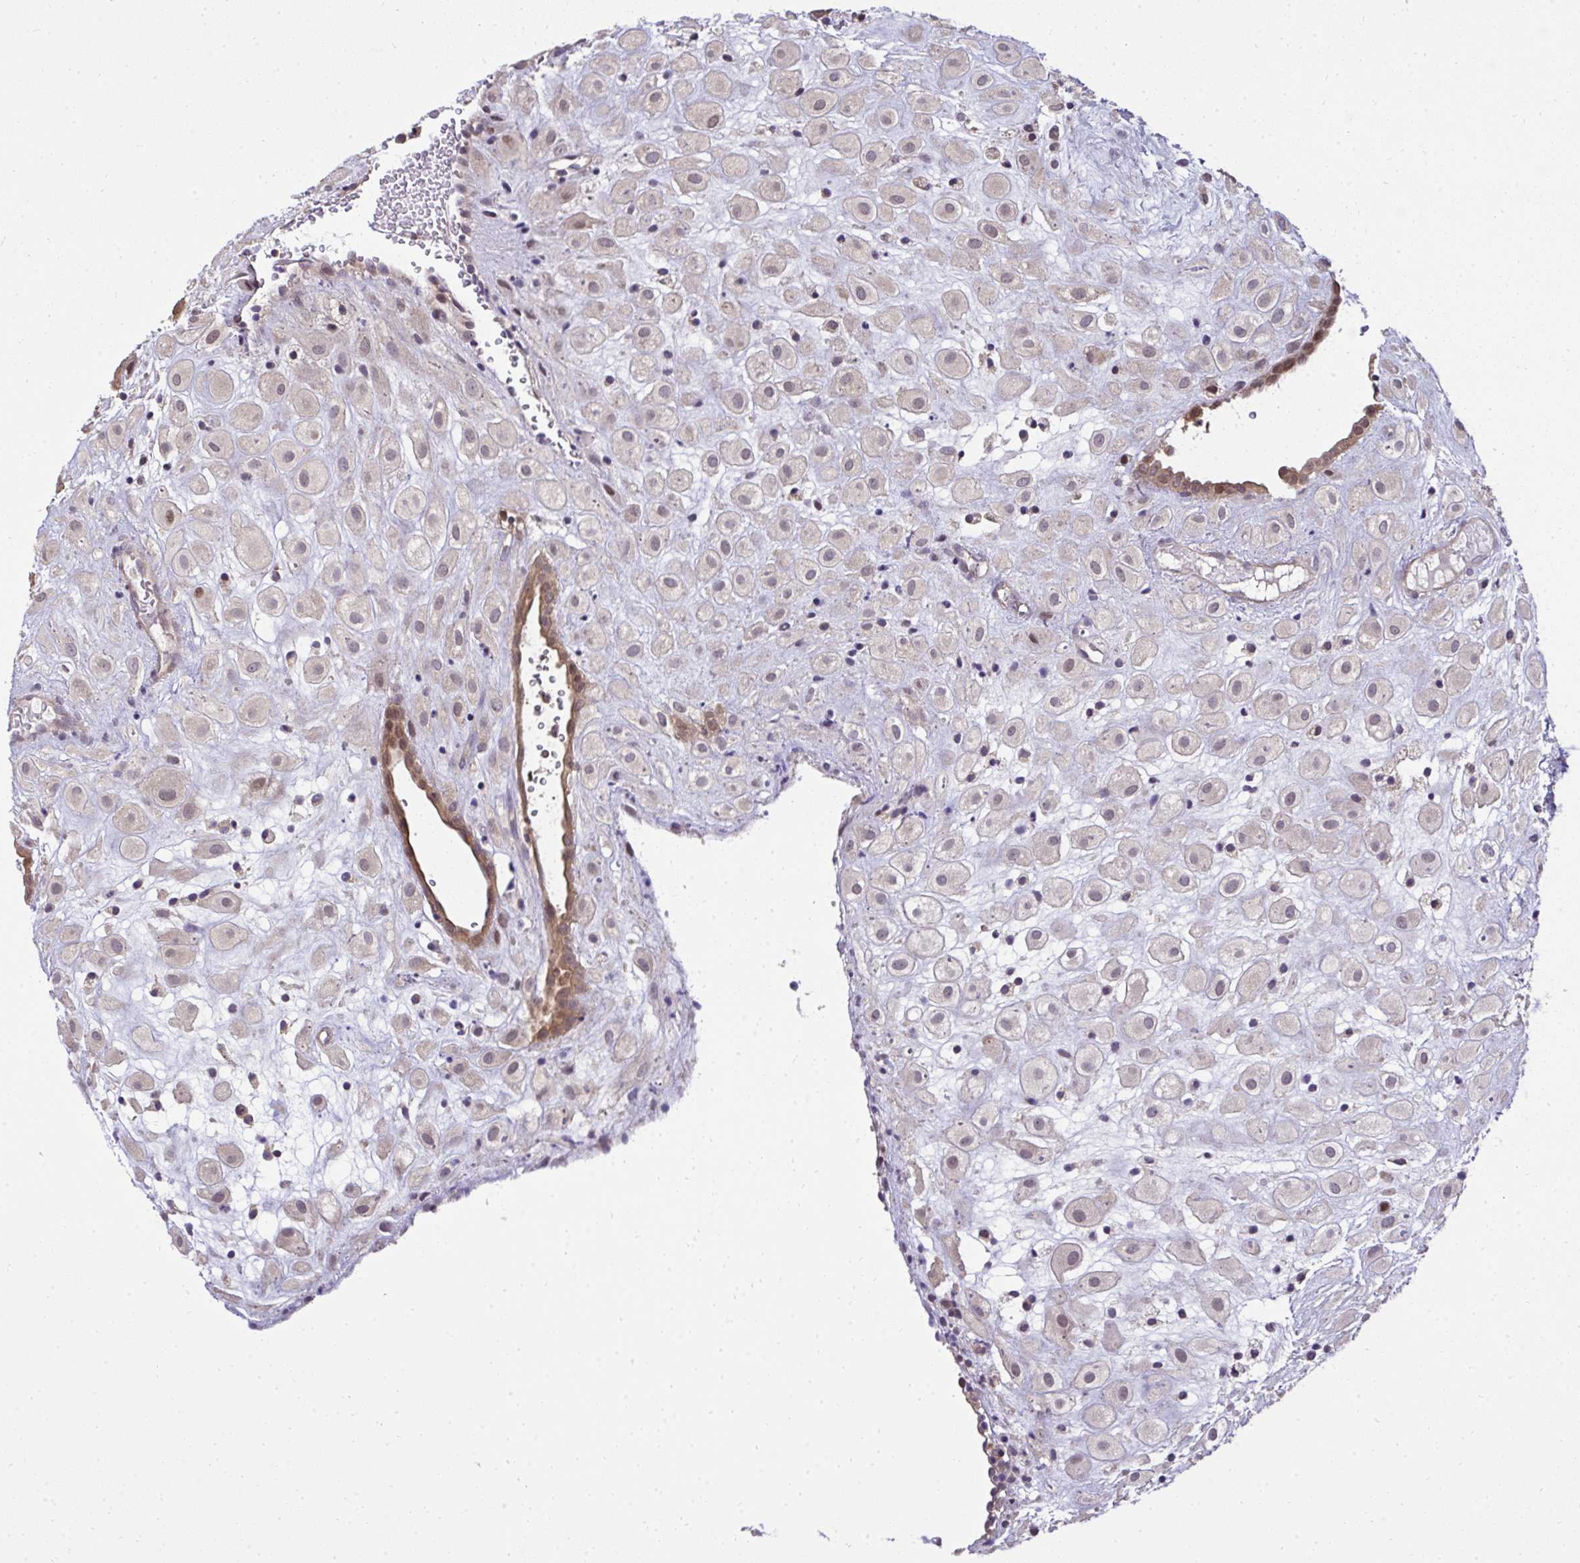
{"staining": {"intensity": "weak", "quantity": "<25%", "location": "cytoplasmic/membranous,nuclear"}, "tissue": "placenta", "cell_type": "Decidual cells", "image_type": "normal", "snomed": [{"axis": "morphology", "description": "Normal tissue, NOS"}, {"axis": "topography", "description": "Placenta"}], "caption": "Immunohistochemical staining of unremarkable placenta demonstrates no significant expression in decidual cells. The staining is performed using DAB (3,3'-diaminobenzidine) brown chromogen with nuclei counter-stained in using hematoxylin.", "gene": "RDH14", "patient": {"sex": "female", "age": 24}}